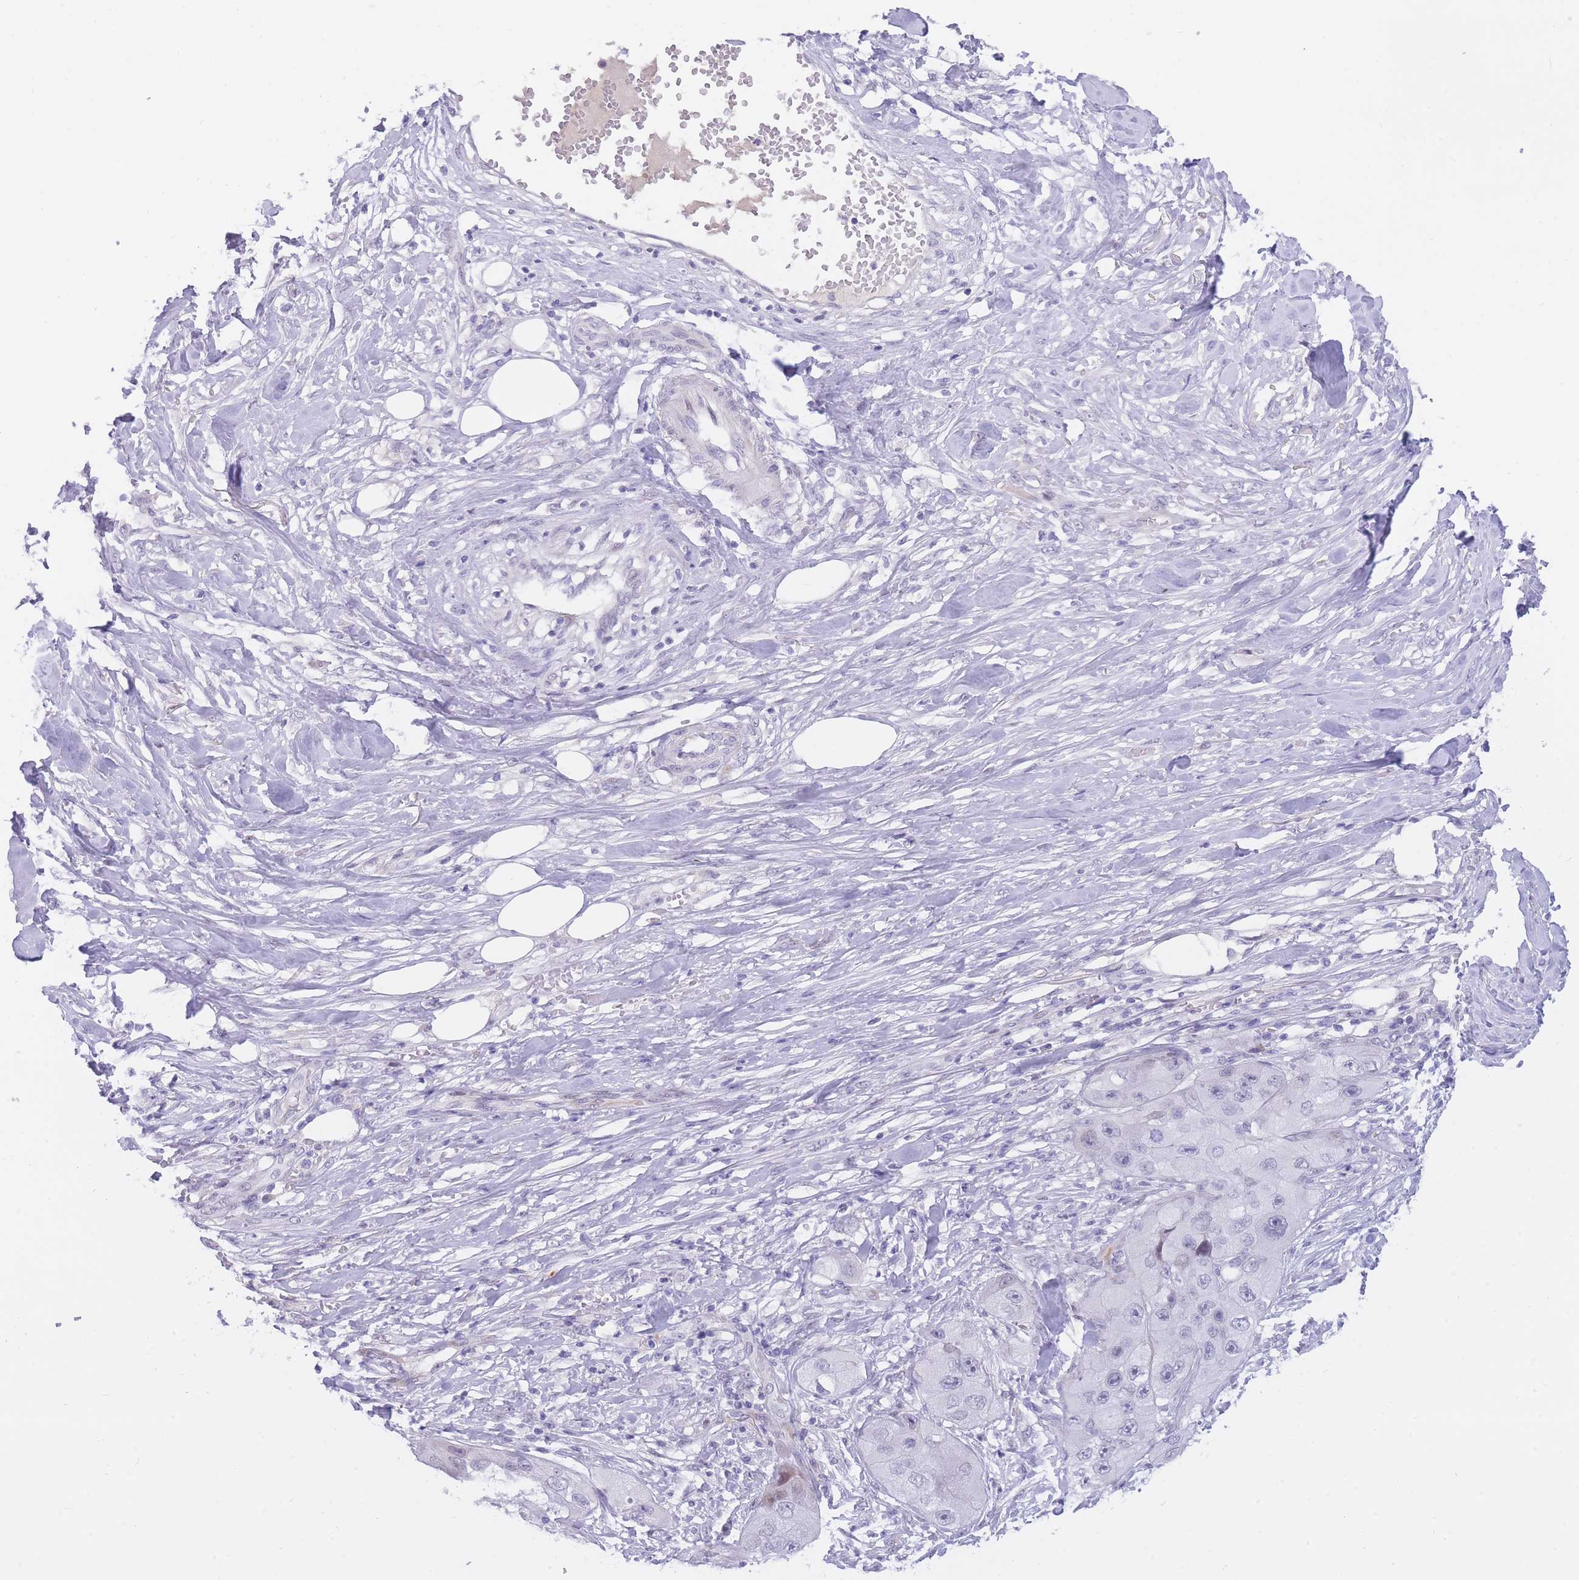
{"staining": {"intensity": "negative", "quantity": "none", "location": "none"}, "tissue": "skin cancer", "cell_type": "Tumor cells", "image_type": "cancer", "snomed": [{"axis": "morphology", "description": "Squamous cell carcinoma, NOS"}, {"axis": "topography", "description": "Skin"}, {"axis": "topography", "description": "Subcutis"}], "caption": "Skin cancer (squamous cell carcinoma) was stained to show a protein in brown. There is no significant positivity in tumor cells. Nuclei are stained in blue.", "gene": "PRR23B", "patient": {"sex": "male", "age": 73}}